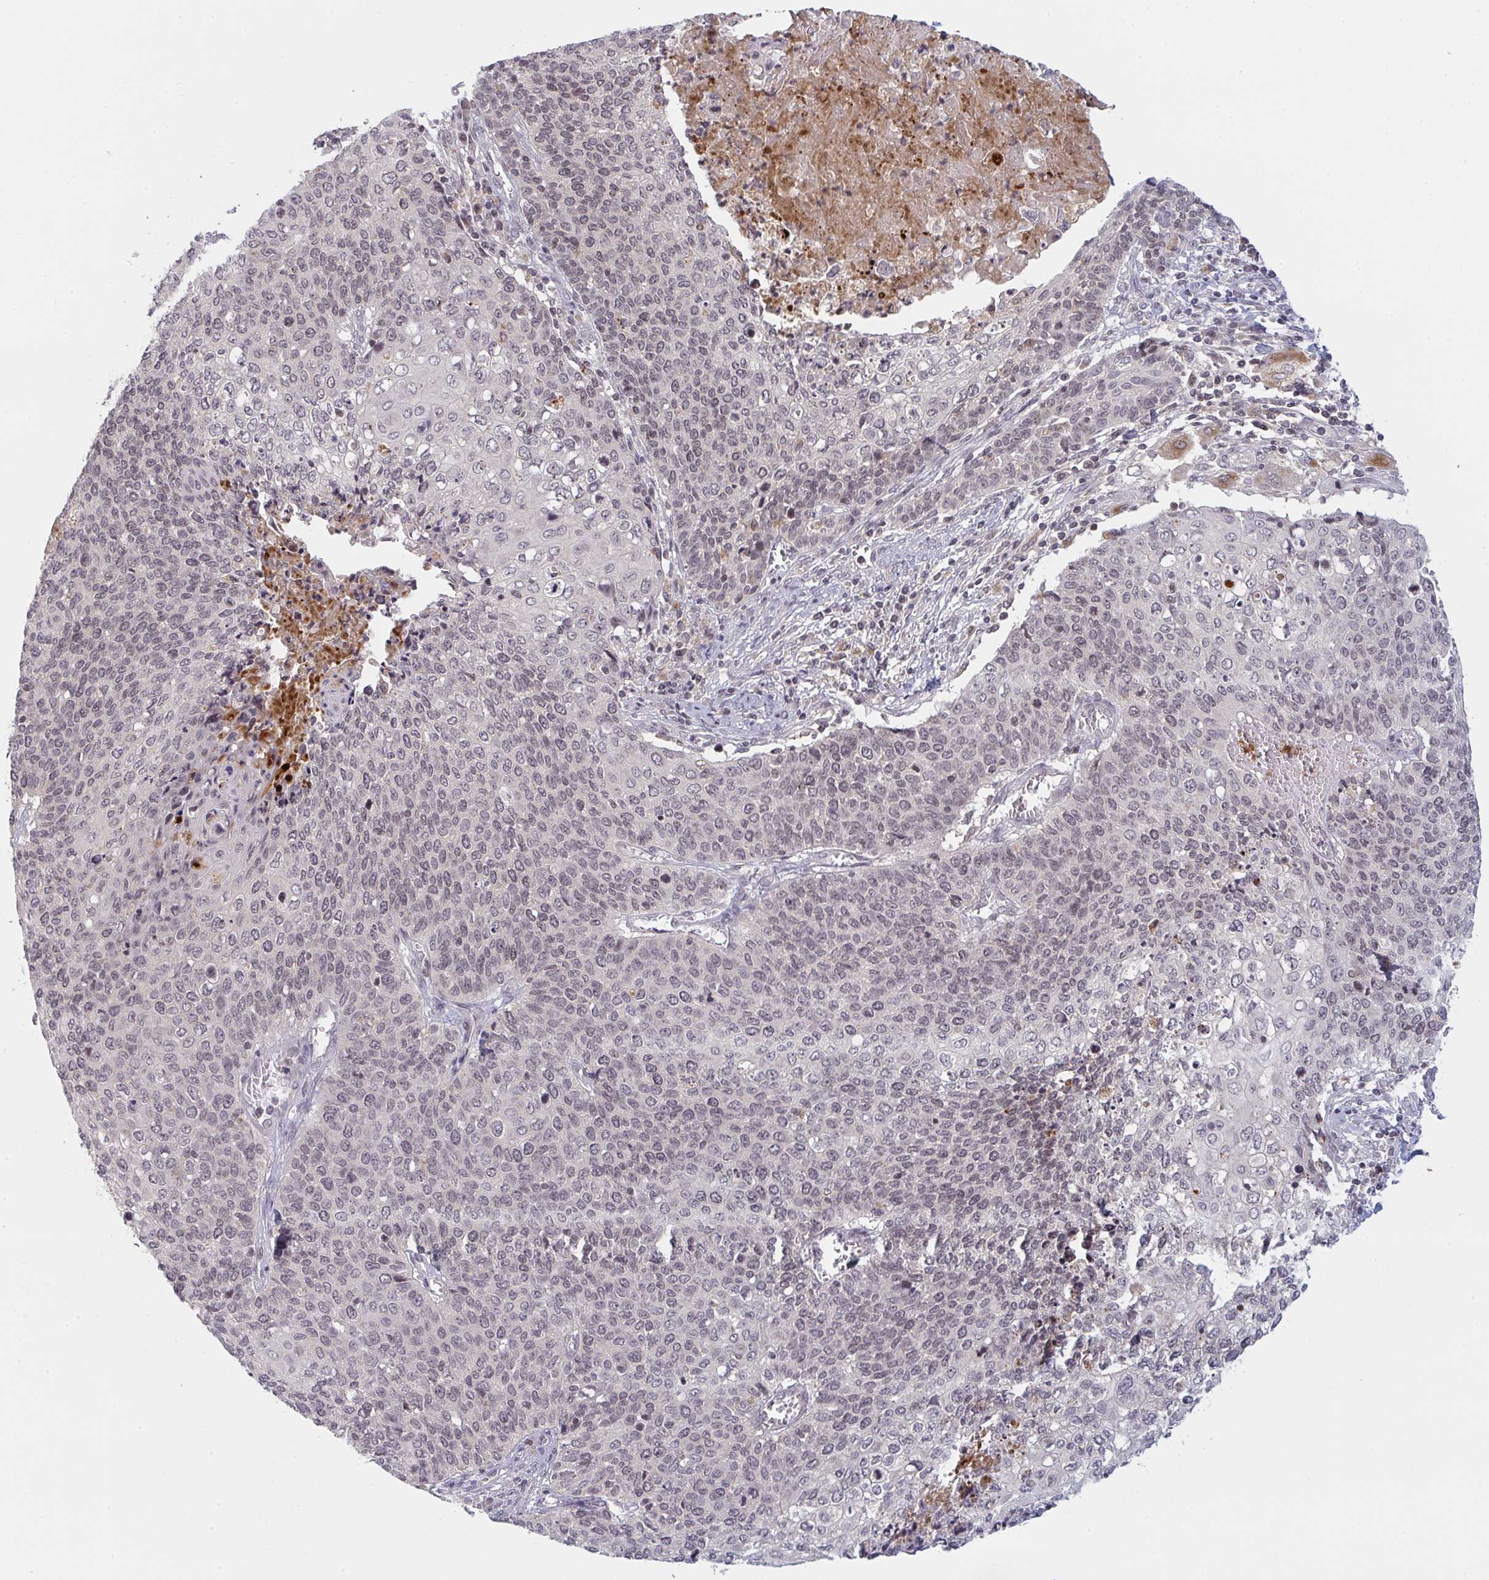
{"staining": {"intensity": "weak", "quantity": "25%-75%", "location": "nuclear"}, "tissue": "cervical cancer", "cell_type": "Tumor cells", "image_type": "cancer", "snomed": [{"axis": "morphology", "description": "Squamous cell carcinoma, NOS"}, {"axis": "topography", "description": "Cervix"}], "caption": "A brown stain shows weak nuclear expression of a protein in cervical squamous cell carcinoma tumor cells. (brown staining indicates protein expression, while blue staining denotes nuclei).", "gene": "DCST1", "patient": {"sex": "female", "age": 39}}